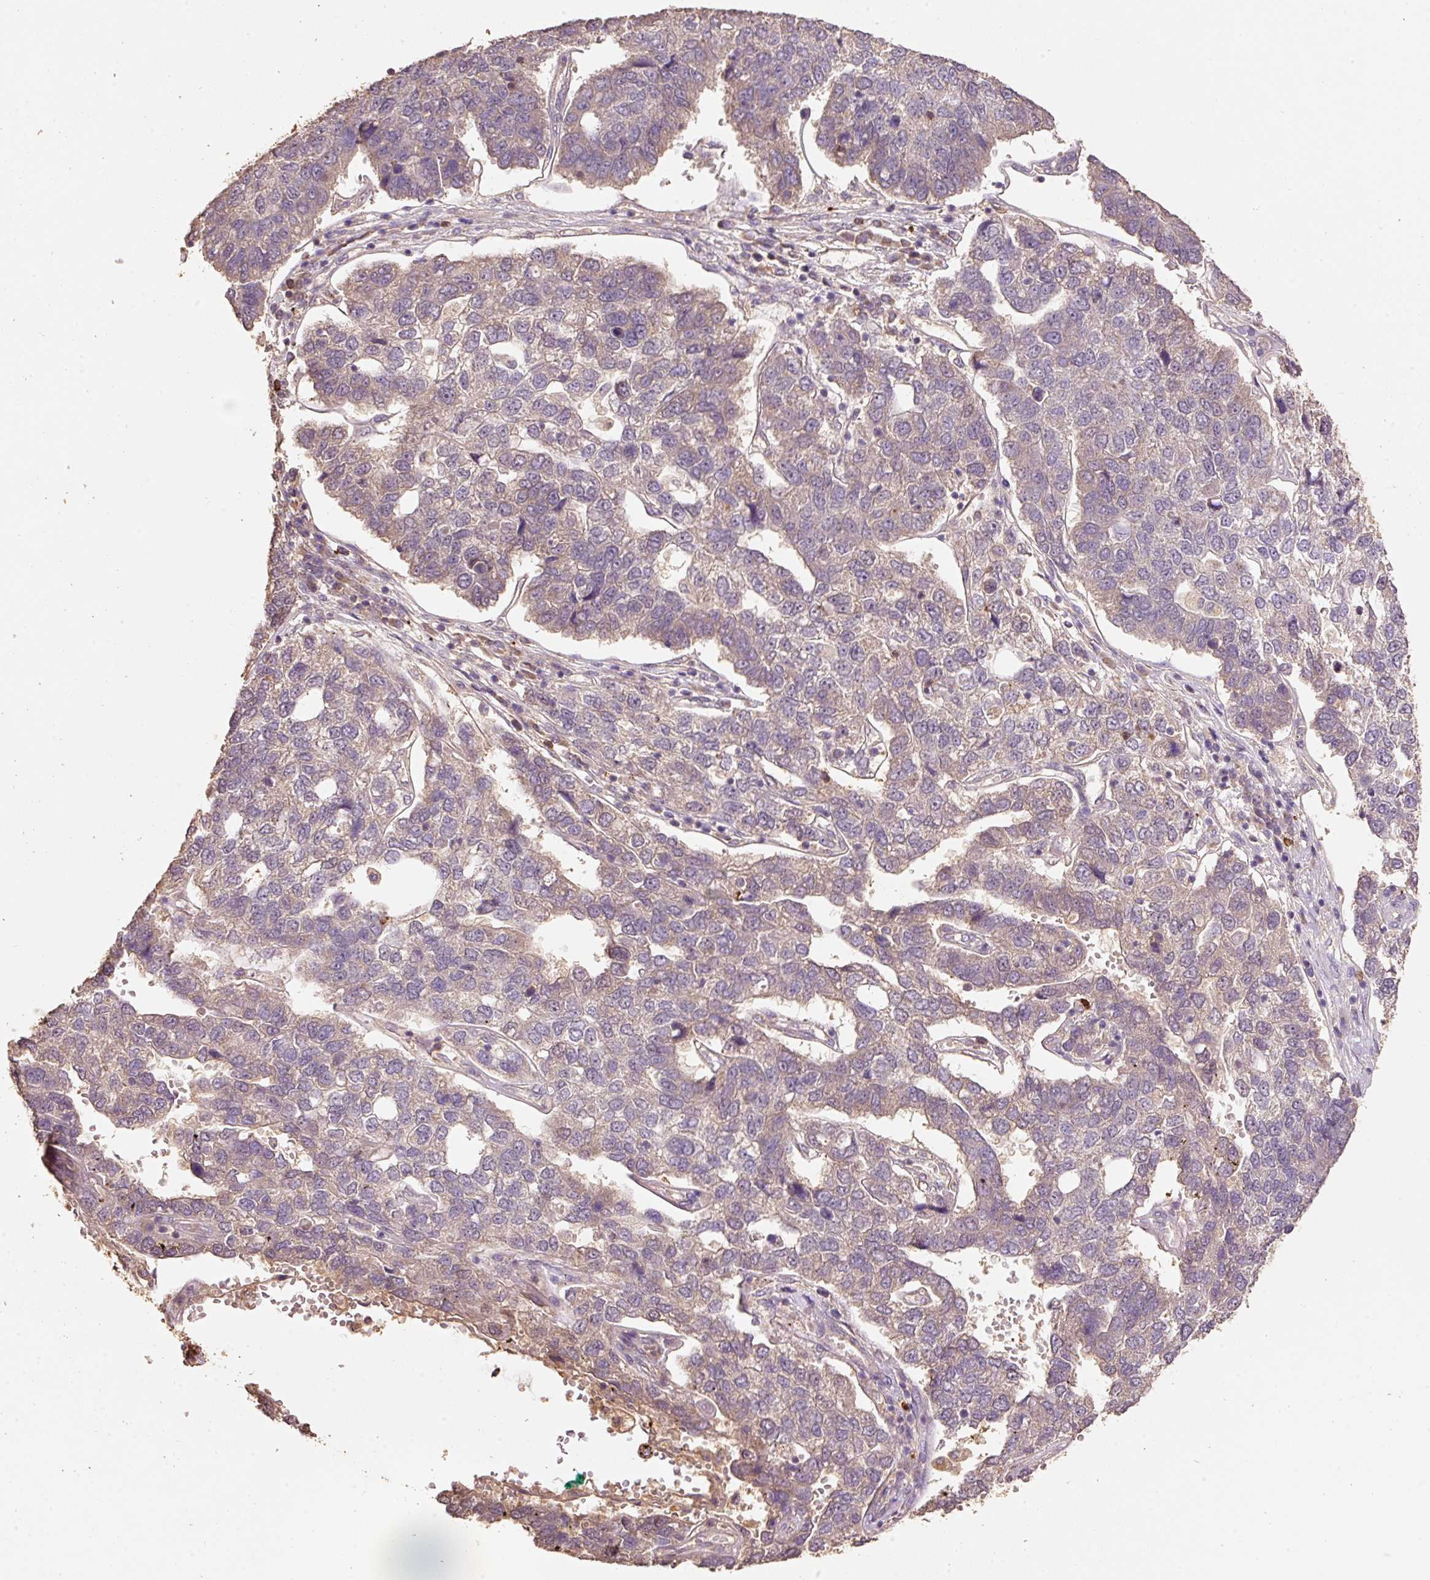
{"staining": {"intensity": "weak", "quantity": "25%-75%", "location": "cytoplasmic/membranous"}, "tissue": "pancreatic cancer", "cell_type": "Tumor cells", "image_type": "cancer", "snomed": [{"axis": "morphology", "description": "Adenocarcinoma, NOS"}, {"axis": "topography", "description": "Pancreas"}], "caption": "Pancreatic adenocarcinoma stained for a protein (brown) reveals weak cytoplasmic/membranous positive positivity in about 25%-75% of tumor cells.", "gene": "HERC2", "patient": {"sex": "female", "age": 61}}